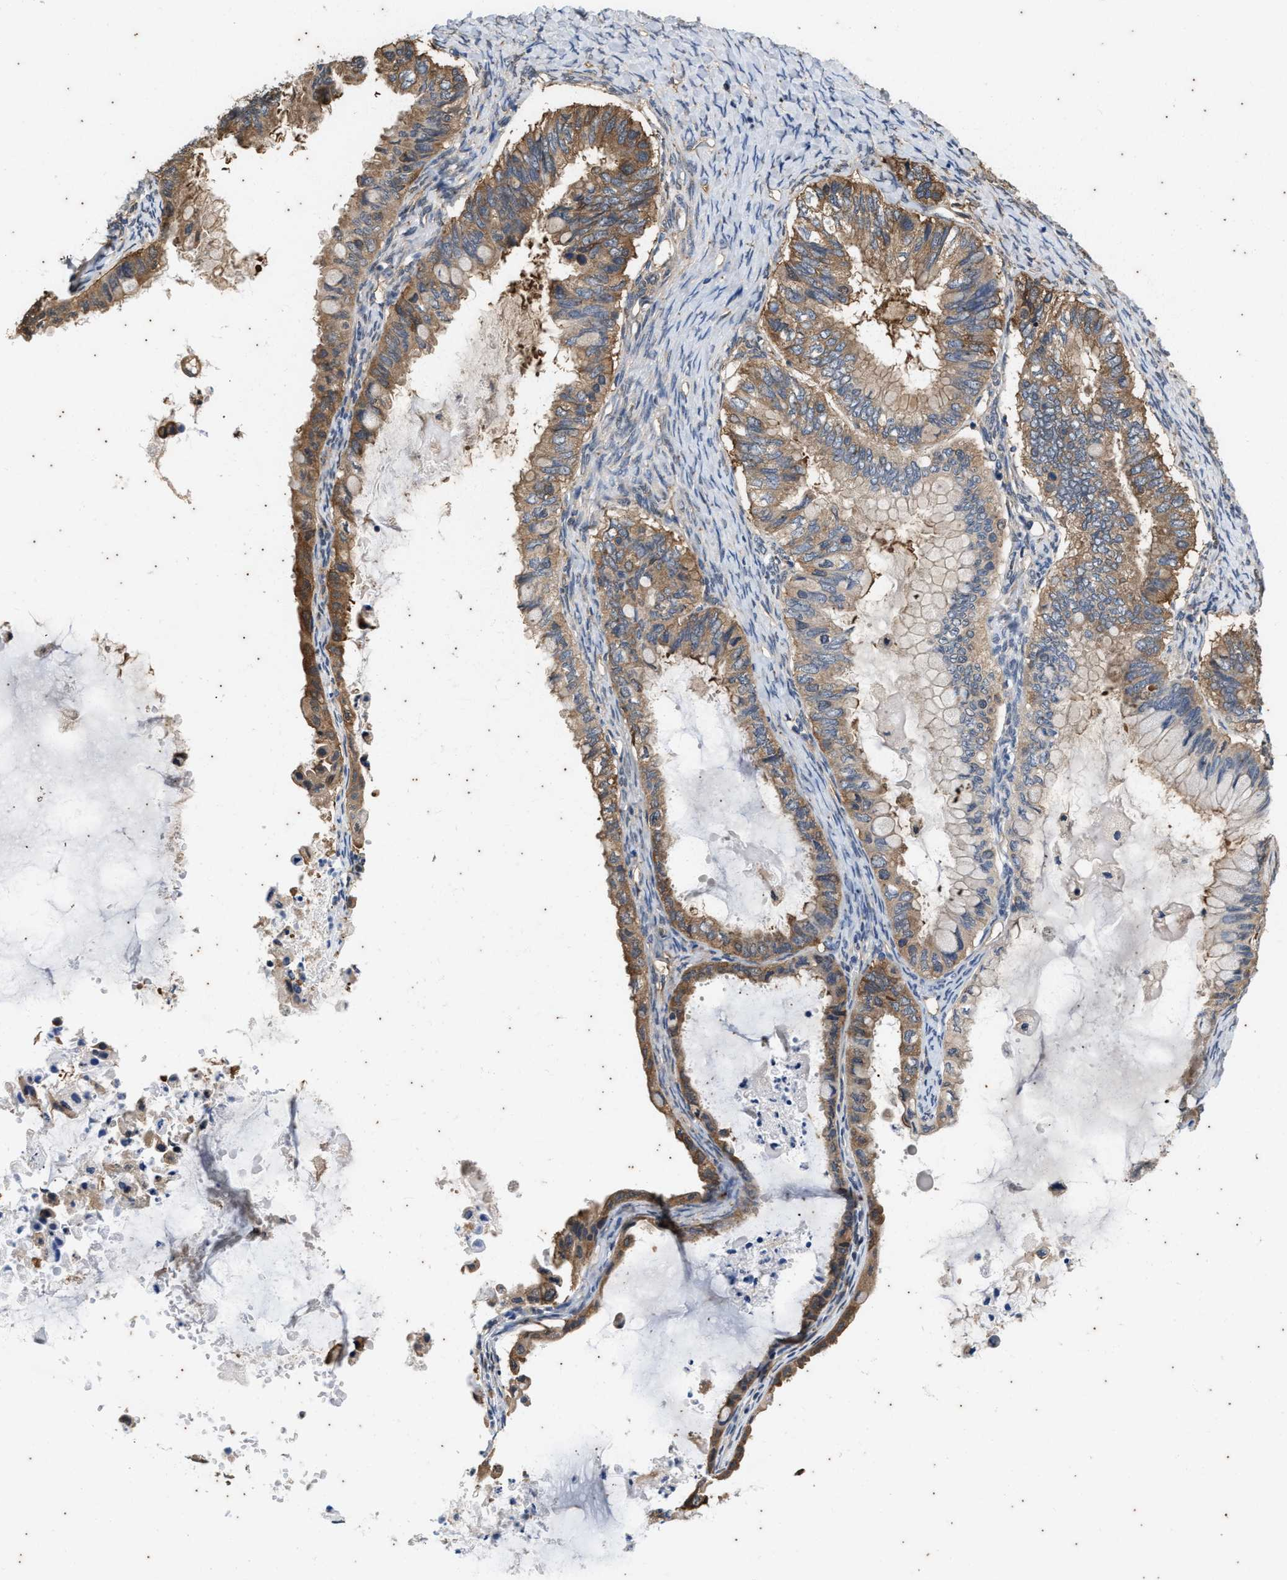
{"staining": {"intensity": "moderate", "quantity": ">75%", "location": "cytoplasmic/membranous"}, "tissue": "ovarian cancer", "cell_type": "Tumor cells", "image_type": "cancer", "snomed": [{"axis": "morphology", "description": "Cystadenocarcinoma, mucinous, NOS"}, {"axis": "topography", "description": "Ovary"}], "caption": "The histopathology image shows a brown stain indicating the presence of a protein in the cytoplasmic/membranous of tumor cells in ovarian mucinous cystadenocarcinoma.", "gene": "COX19", "patient": {"sex": "female", "age": 80}}